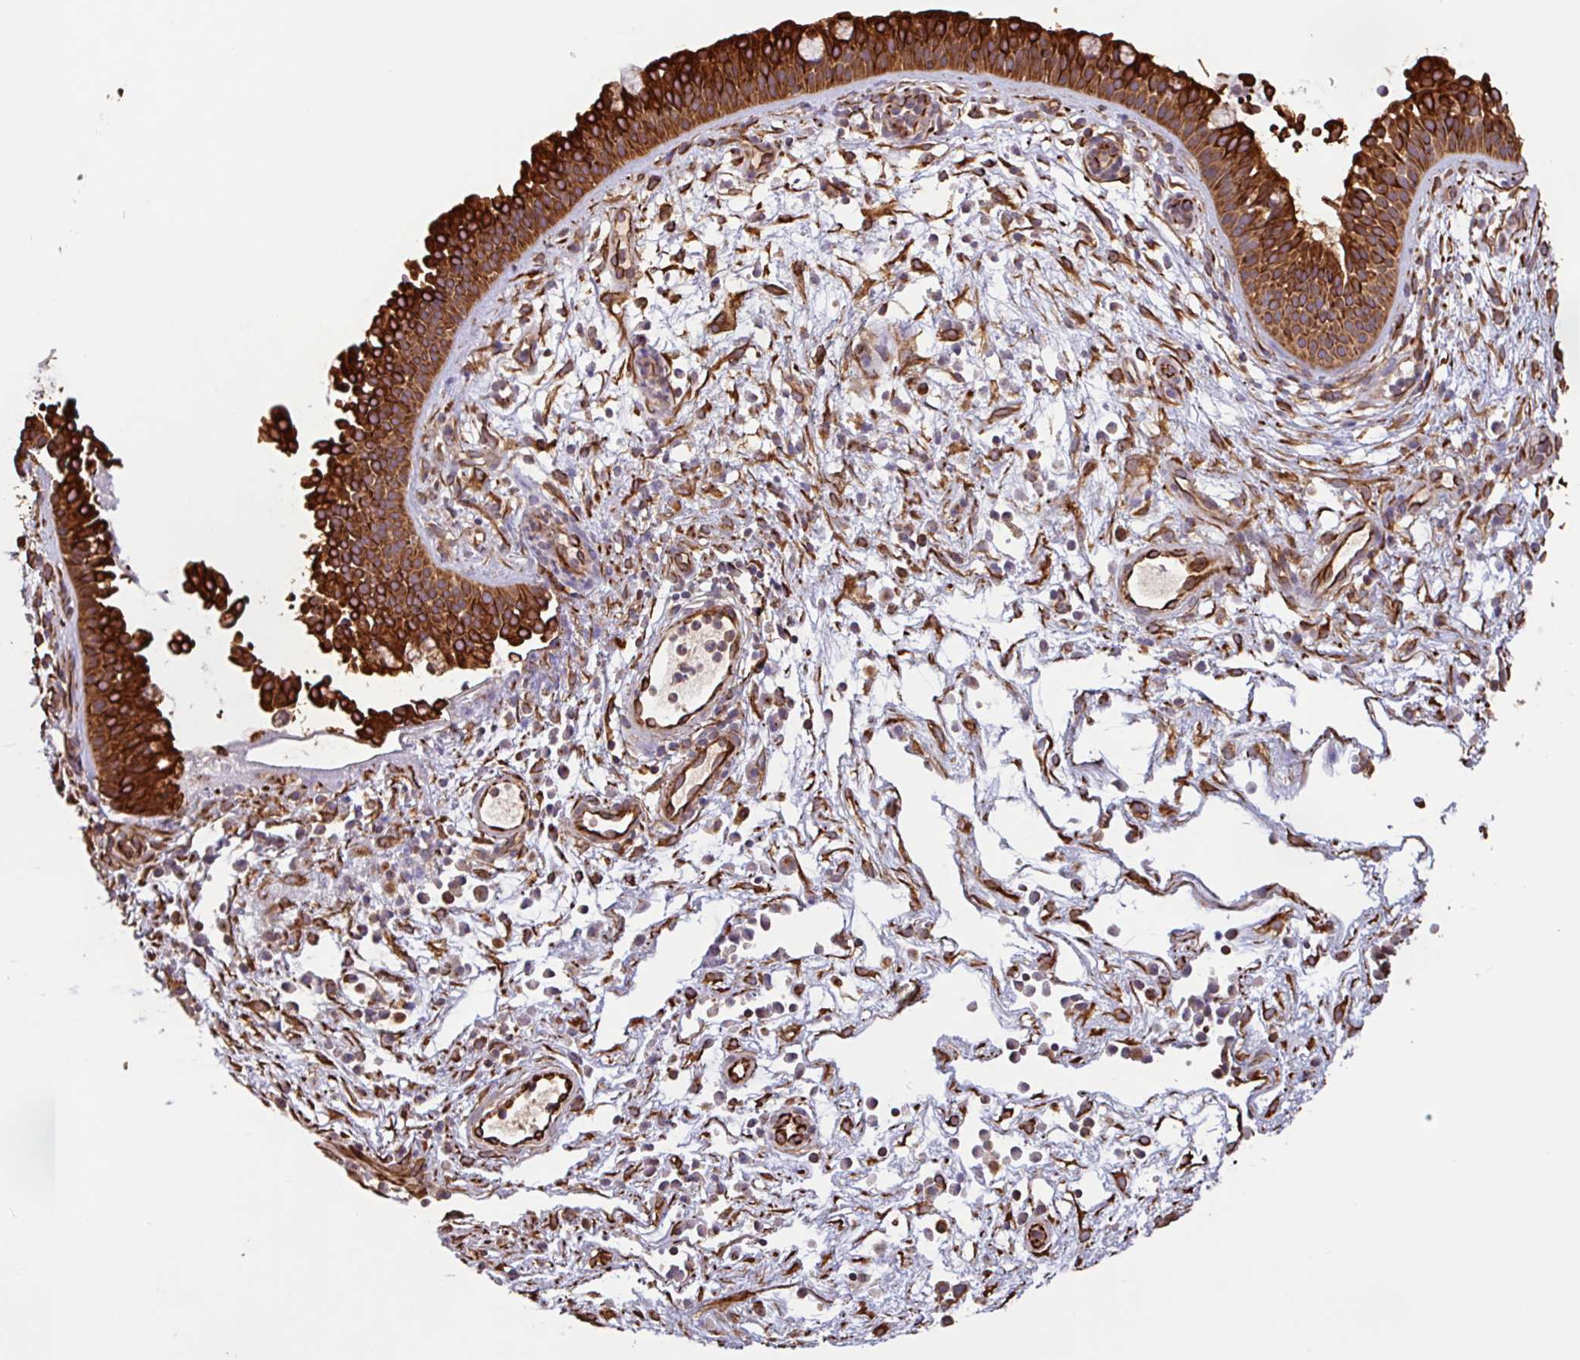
{"staining": {"intensity": "strong", "quantity": "25%-75%", "location": "cytoplasmic/membranous"}, "tissue": "nasopharynx", "cell_type": "Respiratory epithelial cells", "image_type": "normal", "snomed": [{"axis": "morphology", "description": "Normal tissue, NOS"}, {"axis": "topography", "description": "Nasopharynx"}], "caption": "Immunohistochemical staining of benign nasopharynx exhibits high levels of strong cytoplasmic/membranous staining in approximately 25%-75% of respiratory epithelial cells.", "gene": "ZNF790", "patient": {"sex": "male", "age": 56}}